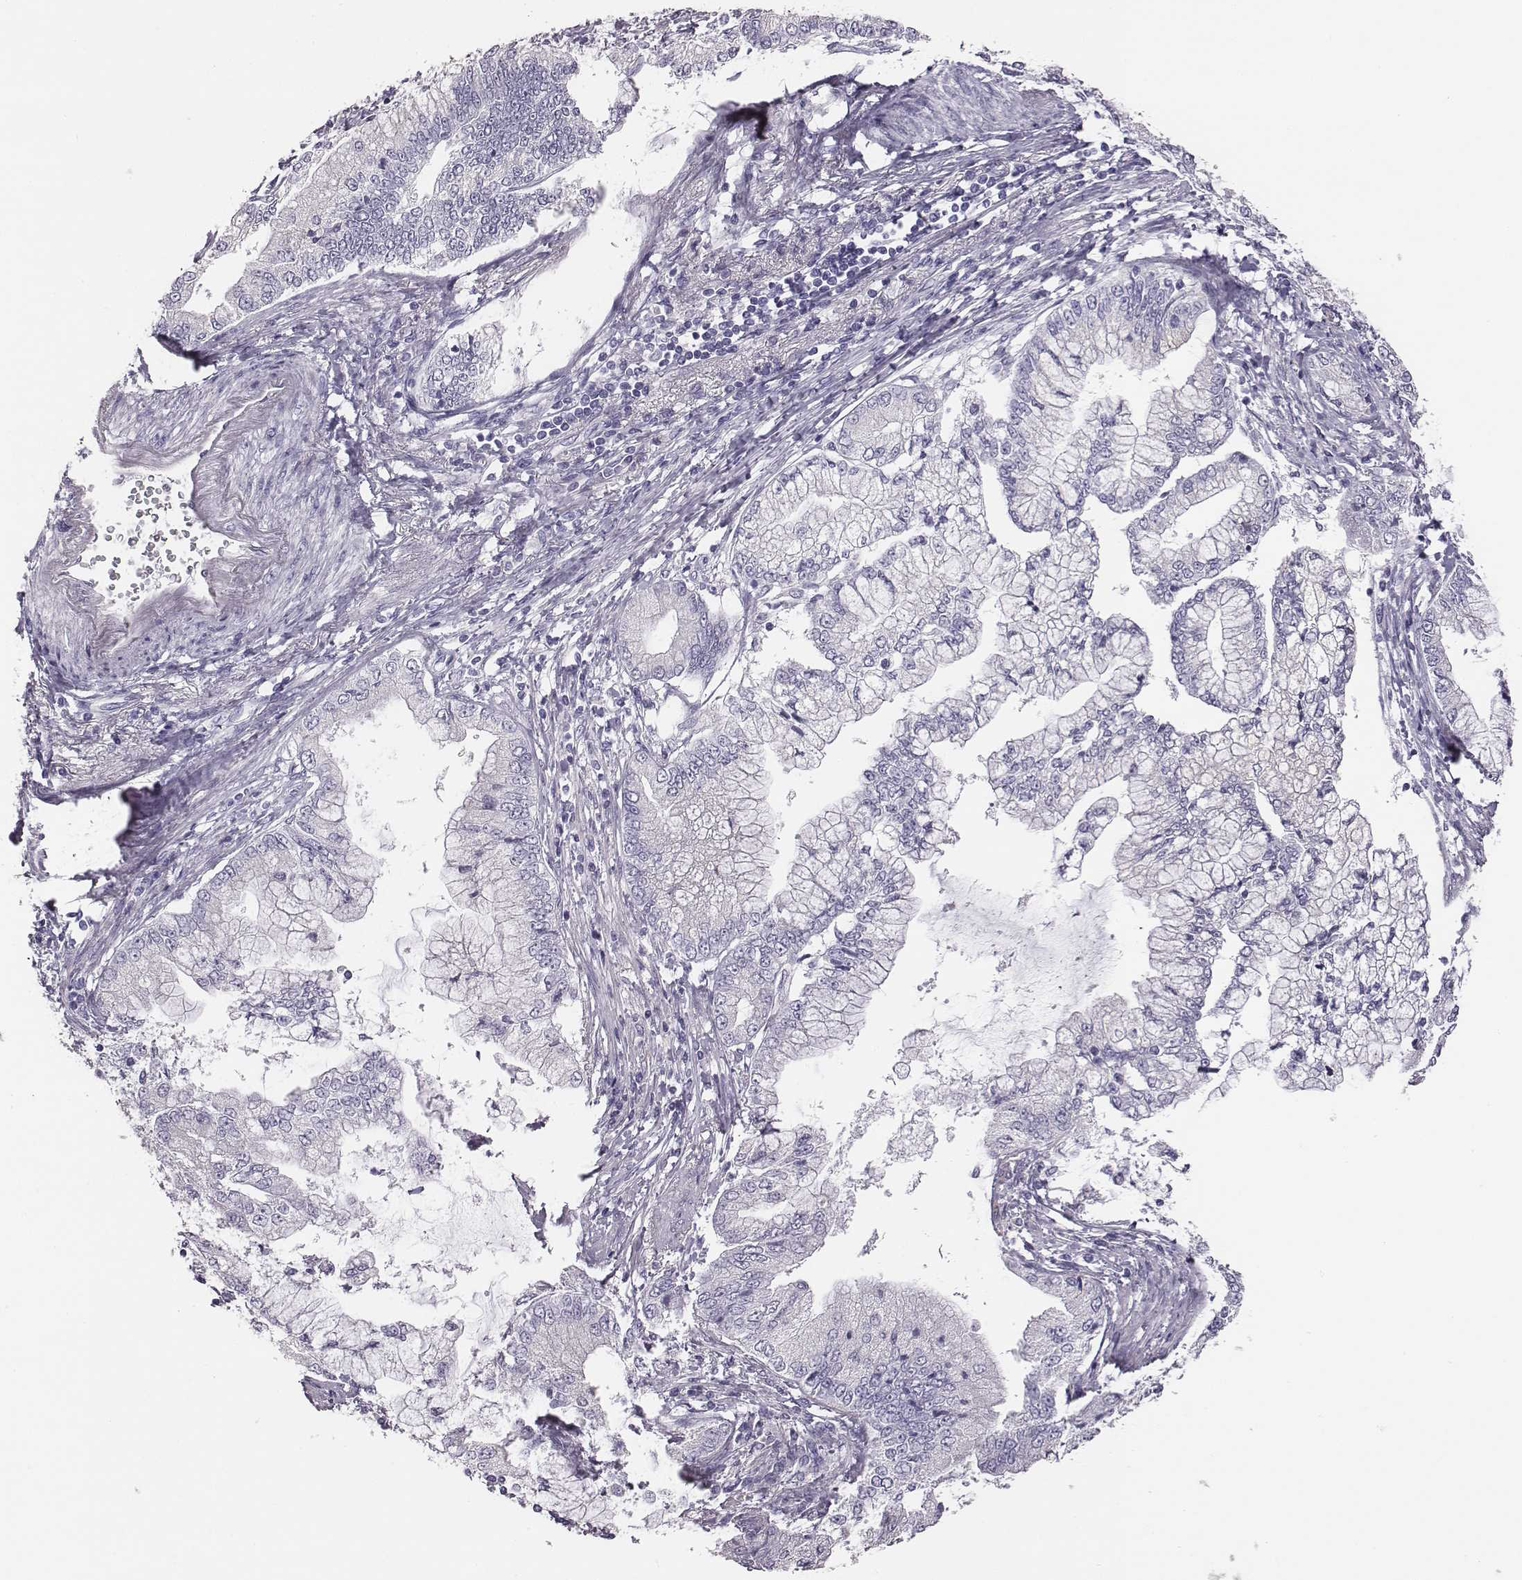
{"staining": {"intensity": "negative", "quantity": "none", "location": "none"}, "tissue": "stomach cancer", "cell_type": "Tumor cells", "image_type": "cancer", "snomed": [{"axis": "morphology", "description": "Adenocarcinoma, NOS"}, {"axis": "topography", "description": "Stomach, upper"}], "caption": "Stomach cancer (adenocarcinoma) stained for a protein using immunohistochemistry (IHC) reveals no expression tumor cells.", "gene": "GUCA1A", "patient": {"sex": "female", "age": 74}}